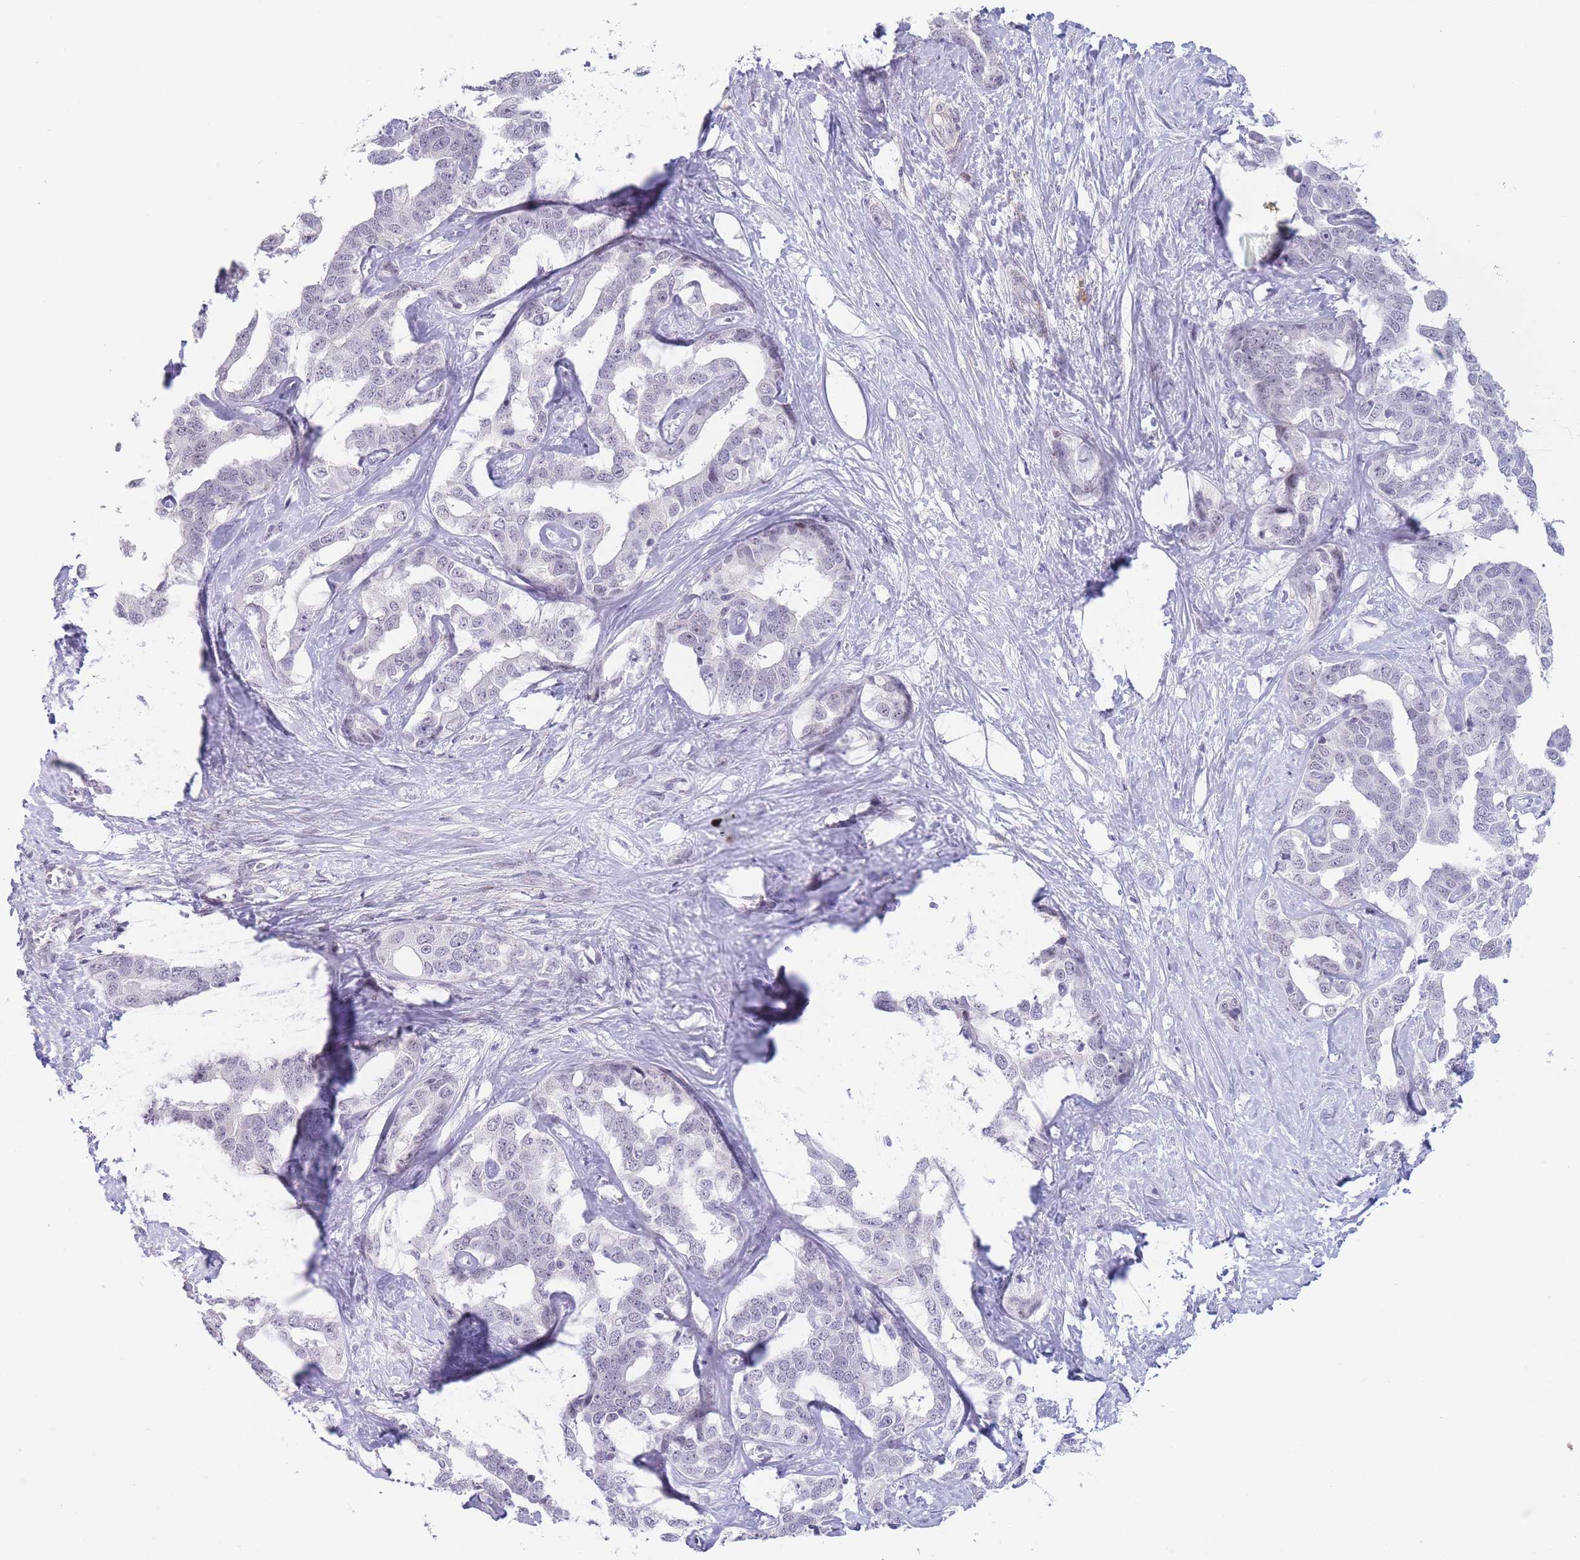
{"staining": {"intensity": "negative", "quantity": "none", "location": "none"}, "tissue": "liver cancer", "cell_type": "Tumor cells", "image_type": "cancer", "snomed": [{"axis": "morphology", "description": "Cholangiocarcinoma"}, {"axis": "topography", "description": "Liver"}], "caption": "This is a photomicrograph of immunohistochemistry (IHC) staining of cholangiocarcinoma (liver), which shows no expression in tumor cells.", "gene": "ASAP3", "patient": {"sex": "male", "age": 59}}